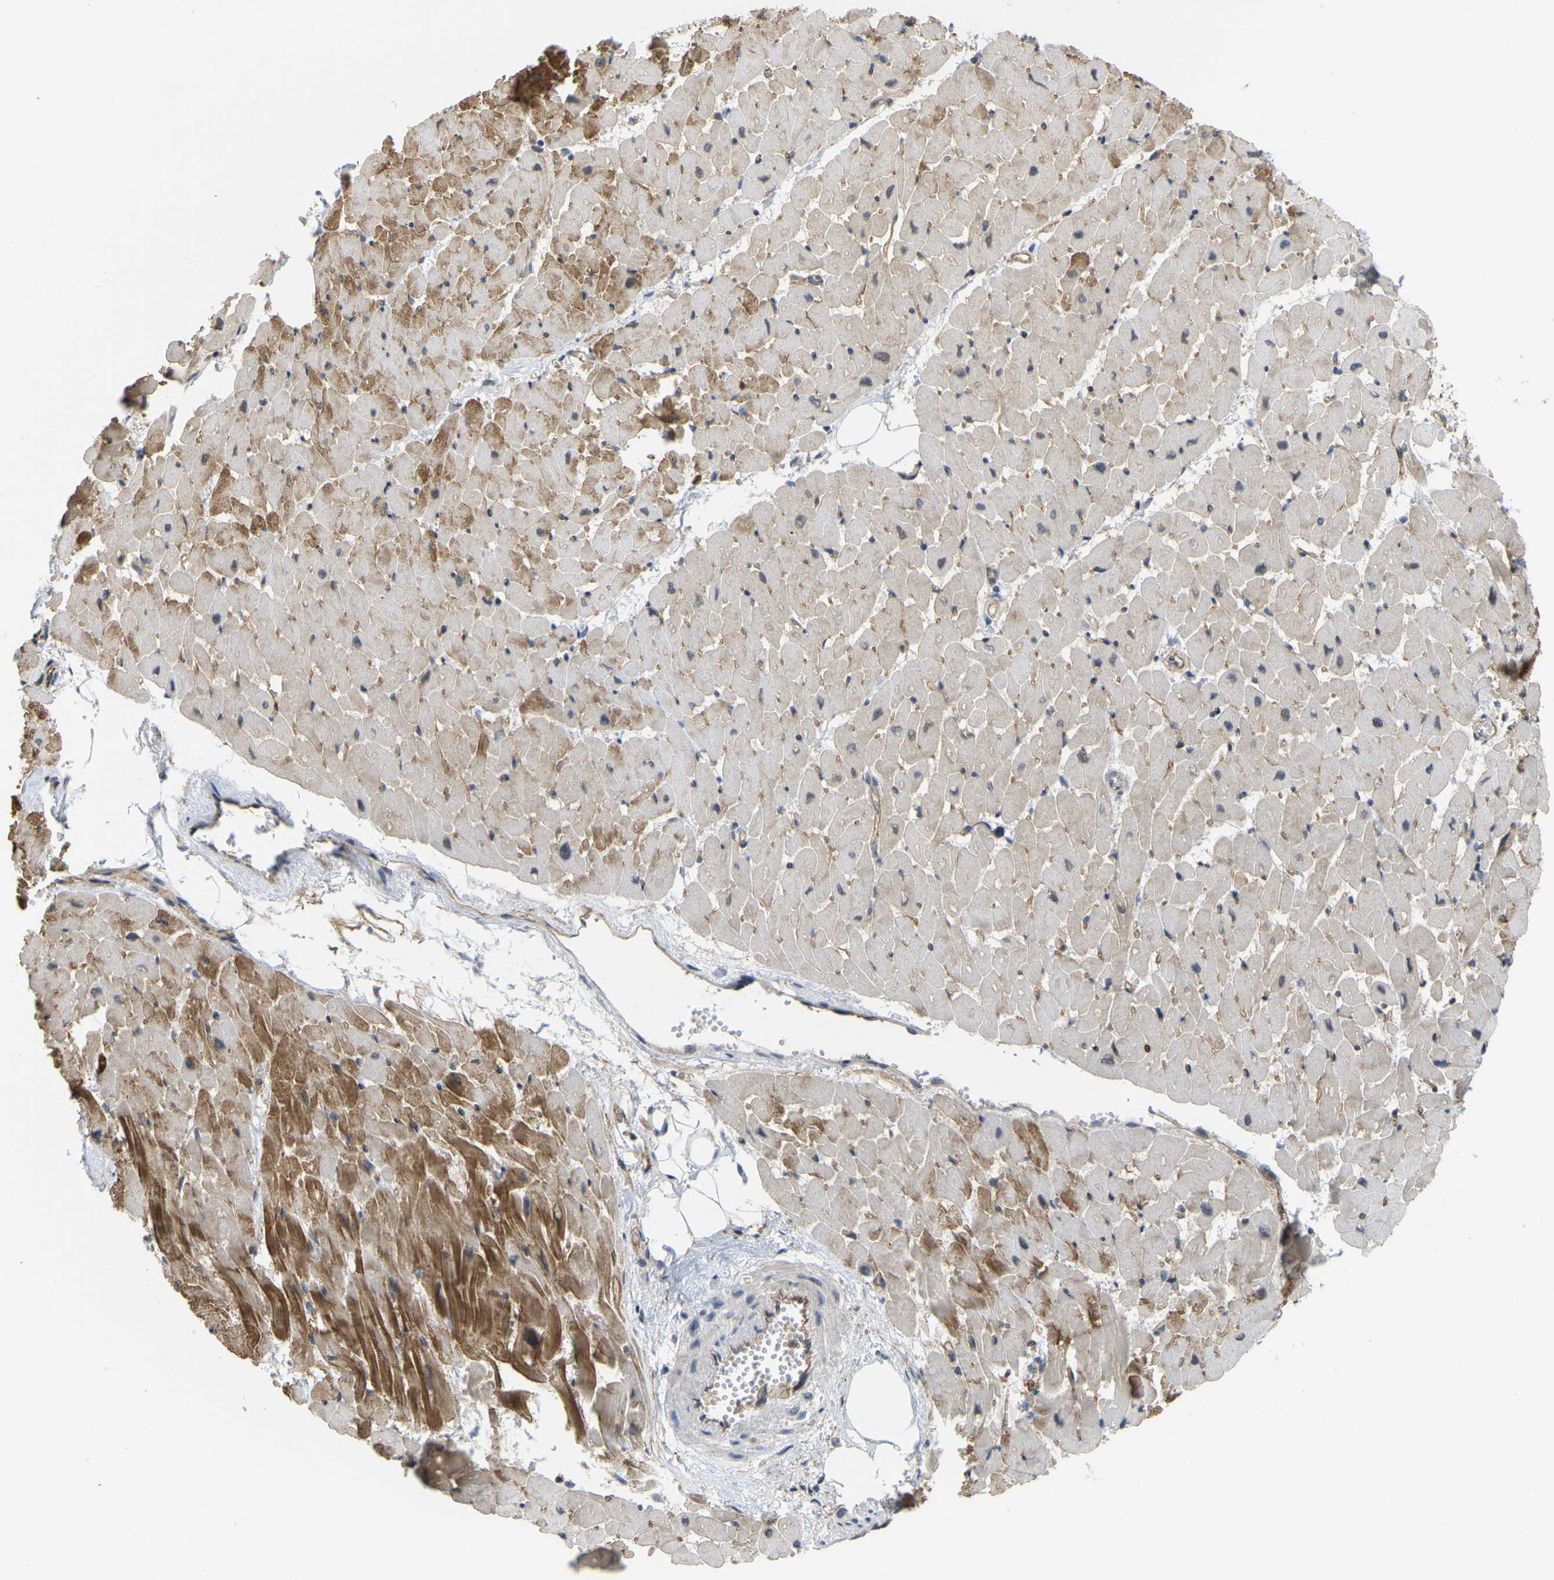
{"staining": {"intensity": "moderate", "quantity": "25%-75%", "location": "cytoplasmic/membranous"}, "tissue": "heart muscle", "cell_type": "Cardiomyocytes", "image_type": "normal", "snomed": [{"axis": "morphology", "description": "Normal tissue, NOS"}, {"axis": "topography", "description": "Heart"}], "caption": "An image showing moderate cytoplasmic/membranous positivity in approximately 25%-75% of cardiomyocytes in unremarkable heart muscle, as visualized by brown immunohistochemical staining.", "gene": "SERPINB5", "patient": {"sex": "female", "age": 19}}